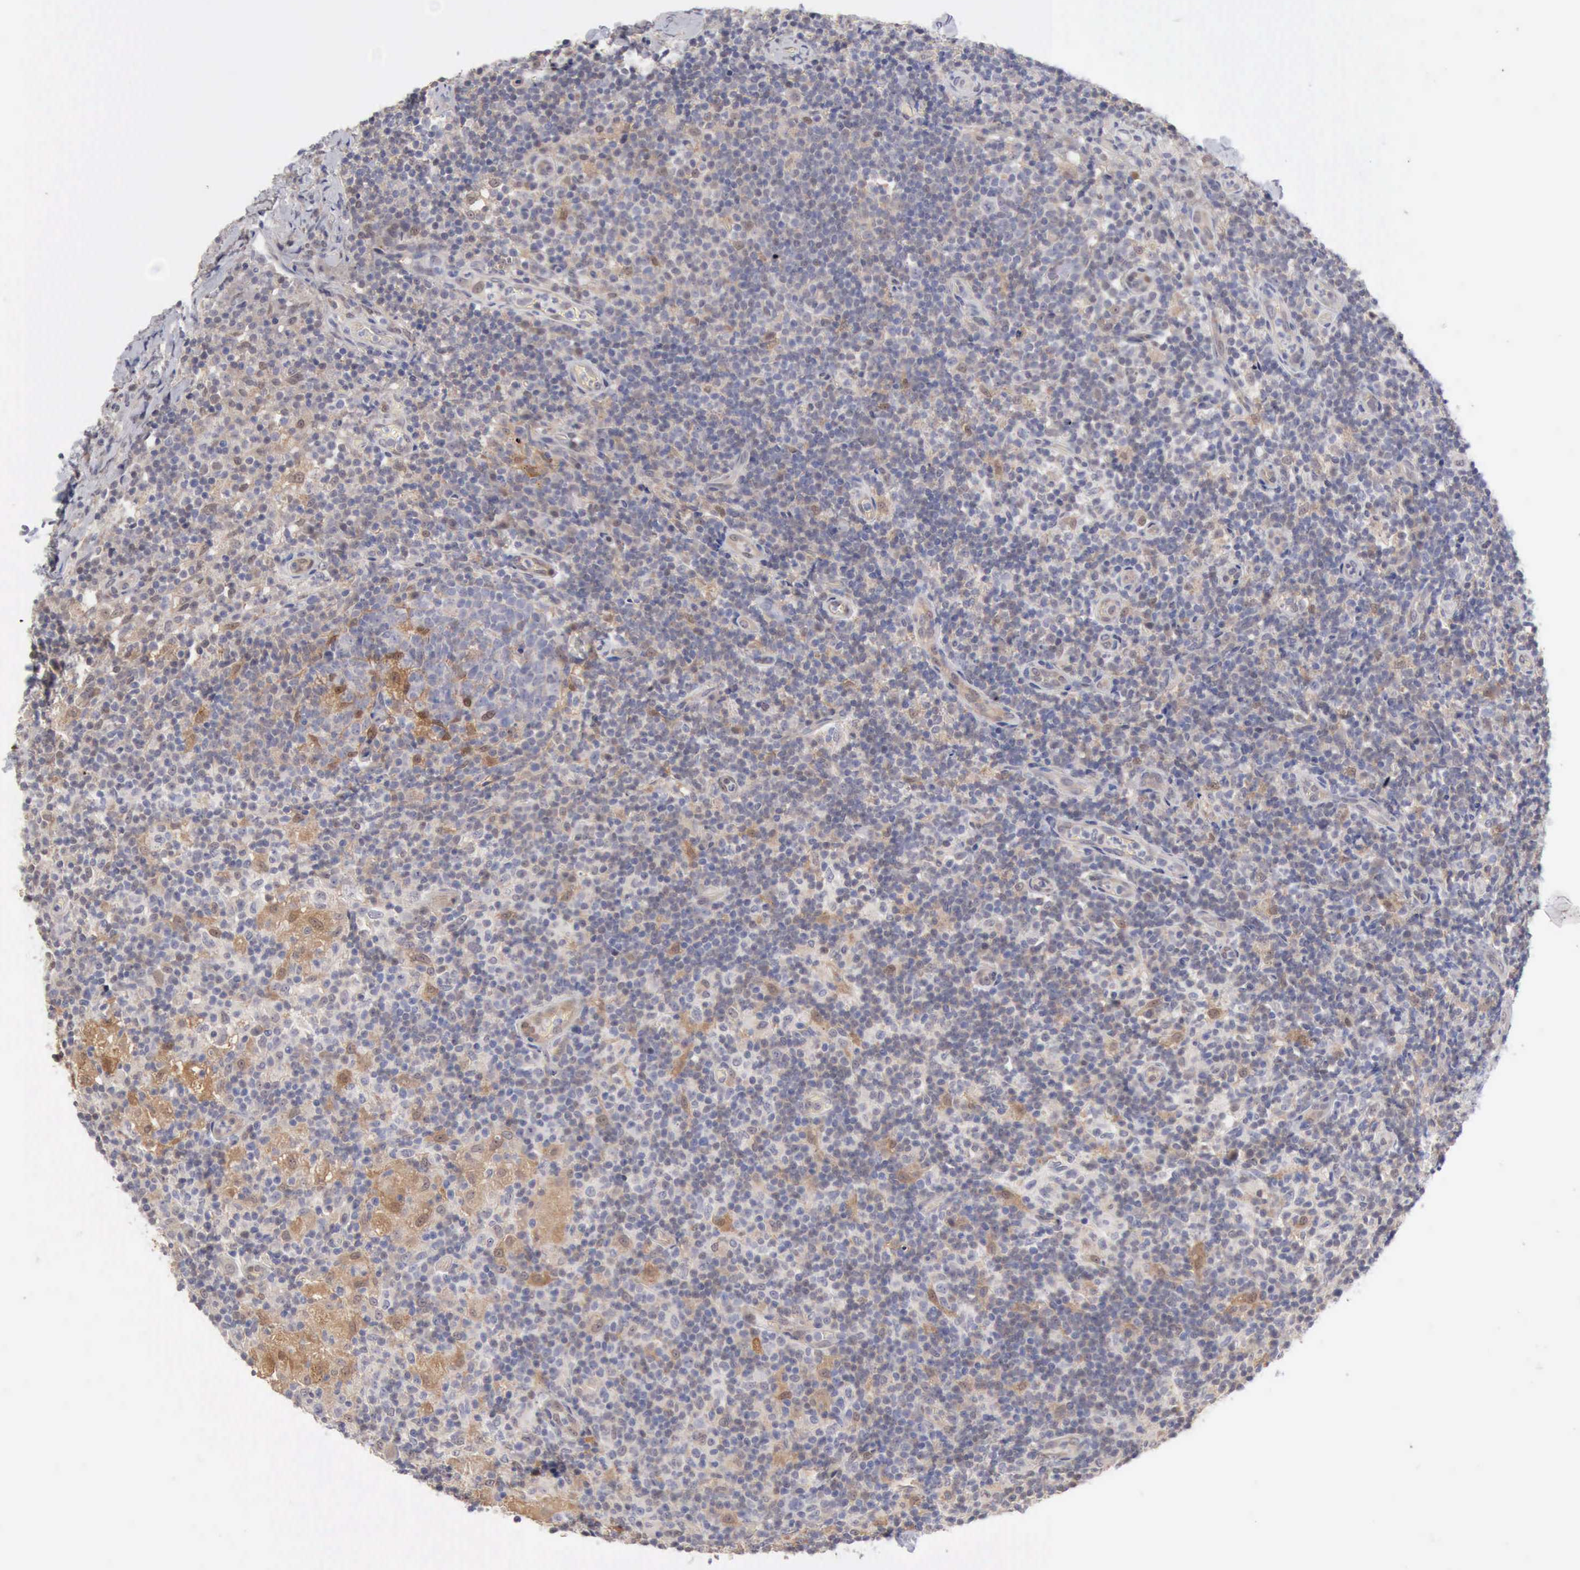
{"staining": {"intensity": "strong", "quantity": "25%-75%", "location": "cytoplasmic/membranous"}, "tissue": "lymph node", "cell_type": "Germinal center cells", "image_type": "normal", "snomed": [{"axis": "morphology", "description": "Normal tissue, NOS"}, {"axis": "morphology", "description": "Inflammation, NOS"}, {"axis": "topography", "description": "Lymph node"}], "caption": "An immunohistochemistry histopathology image of unremarkable tissue is shown. Protein staining in brown highlights strong cytoplasmic/membranous positivity in lymph node within germinal center cells. The staining was performed using DAB, with brown indicating positive protein expression. Nuclei are stained blue with hematoxylin.", "gene": "PTGR2", "patient": {"sex": "male", "age": 46}}